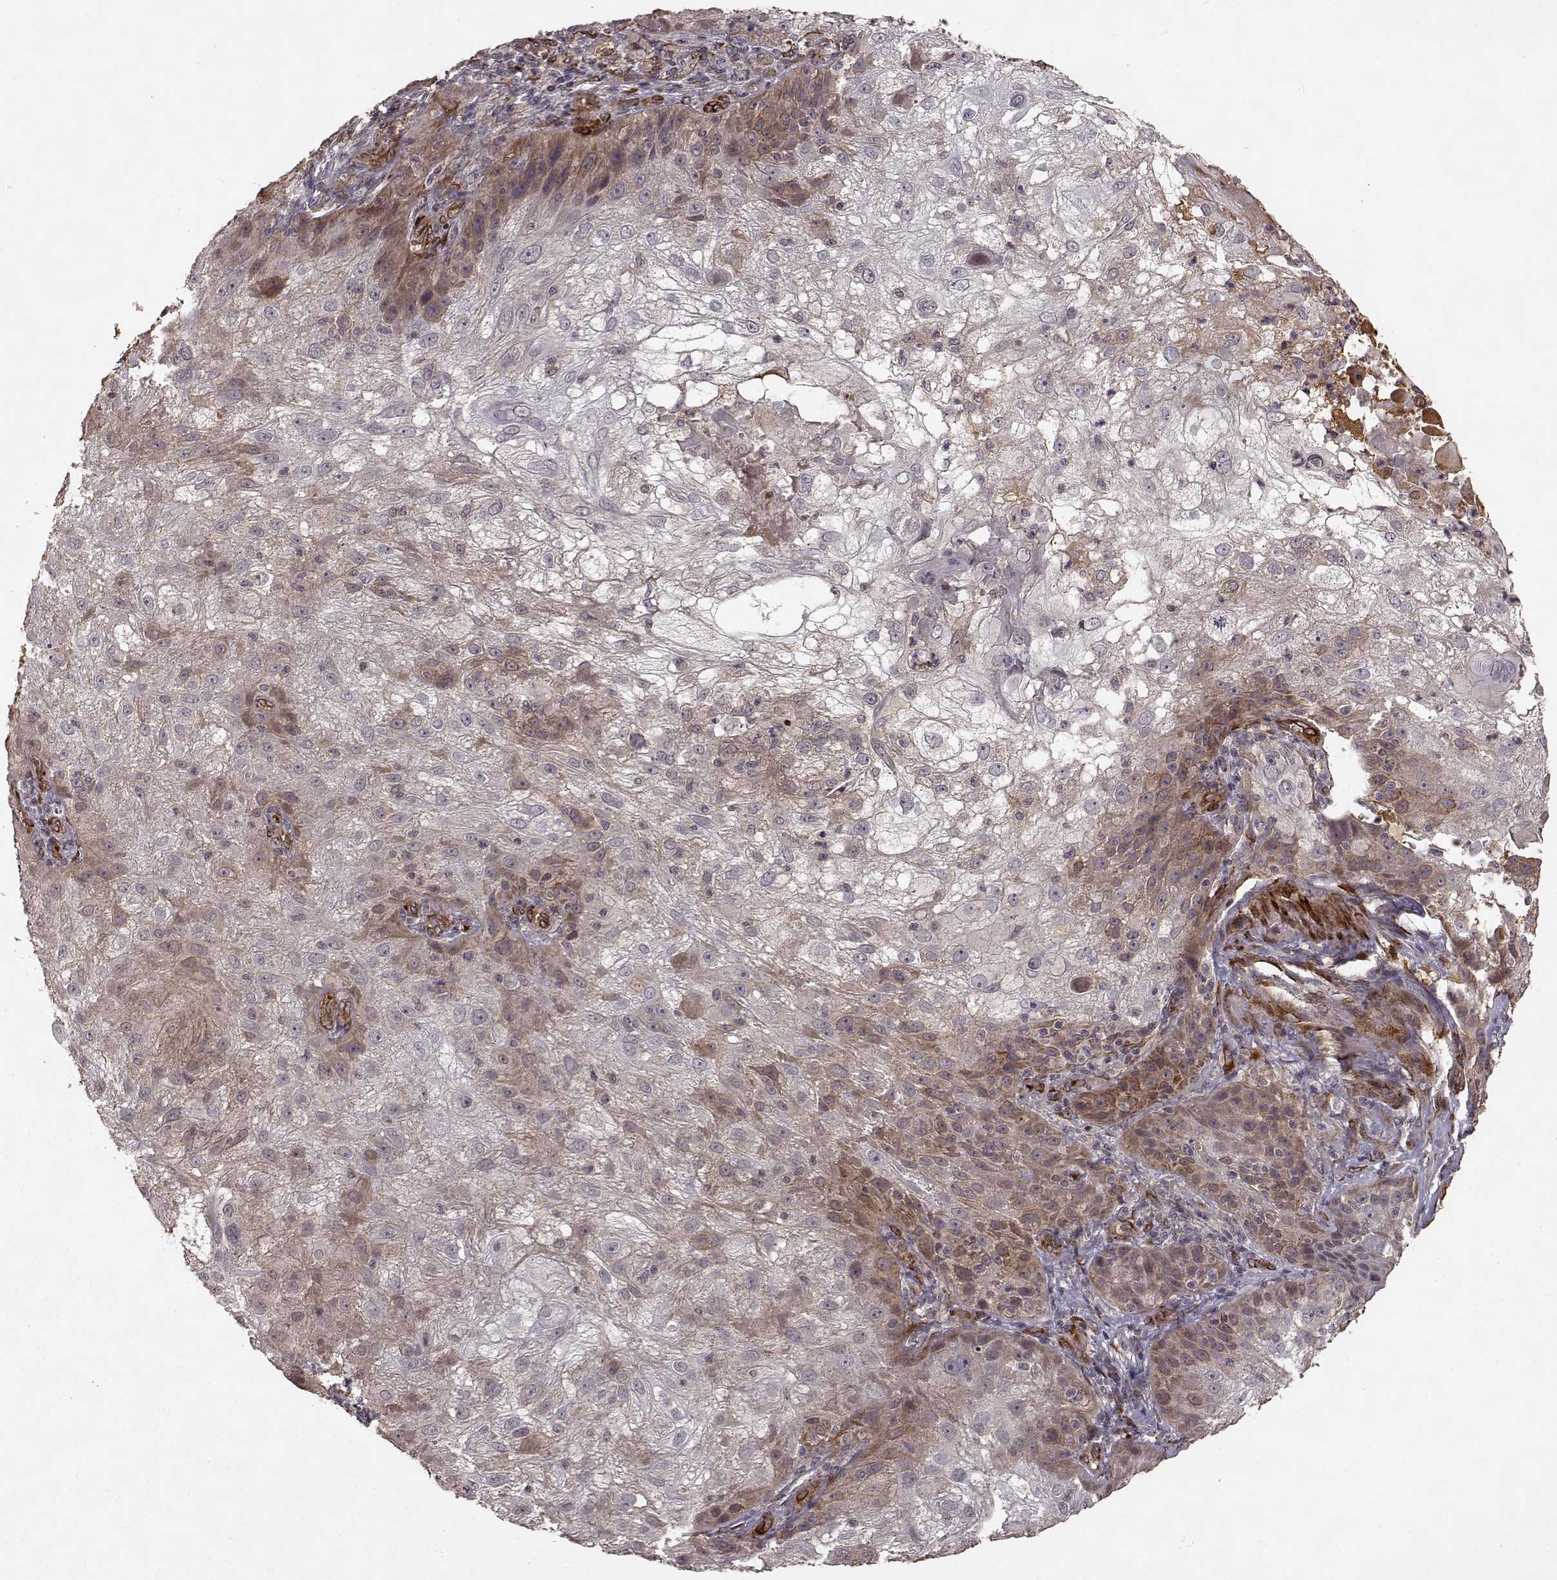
{"staining": {"intensity": "moderate", "quantity": "<25%", "location": "cytoplasmic/membranous"}, "tissue": "skin cancer", "cell_type": "Tumor cells", "image_type": "cancer", "snomed": [{"axis": "morphology", "description": "Normal tissue, NOS"}, {"axis": "morphology", "description": "Squamous cell carcinoma, NOS"}, {"axis": "topography", "description": "Skin"}], "caption": "Immunohistochemistry photomicrograph of squamous cell carcinoma (skin) stained for a protein (brown), which displays low levels of moderate cytoplasmic/membranous positivity in about <25% of tumor cells.", "gene": "FSTL1", "patient": {"sex": "female", "age": 83}}